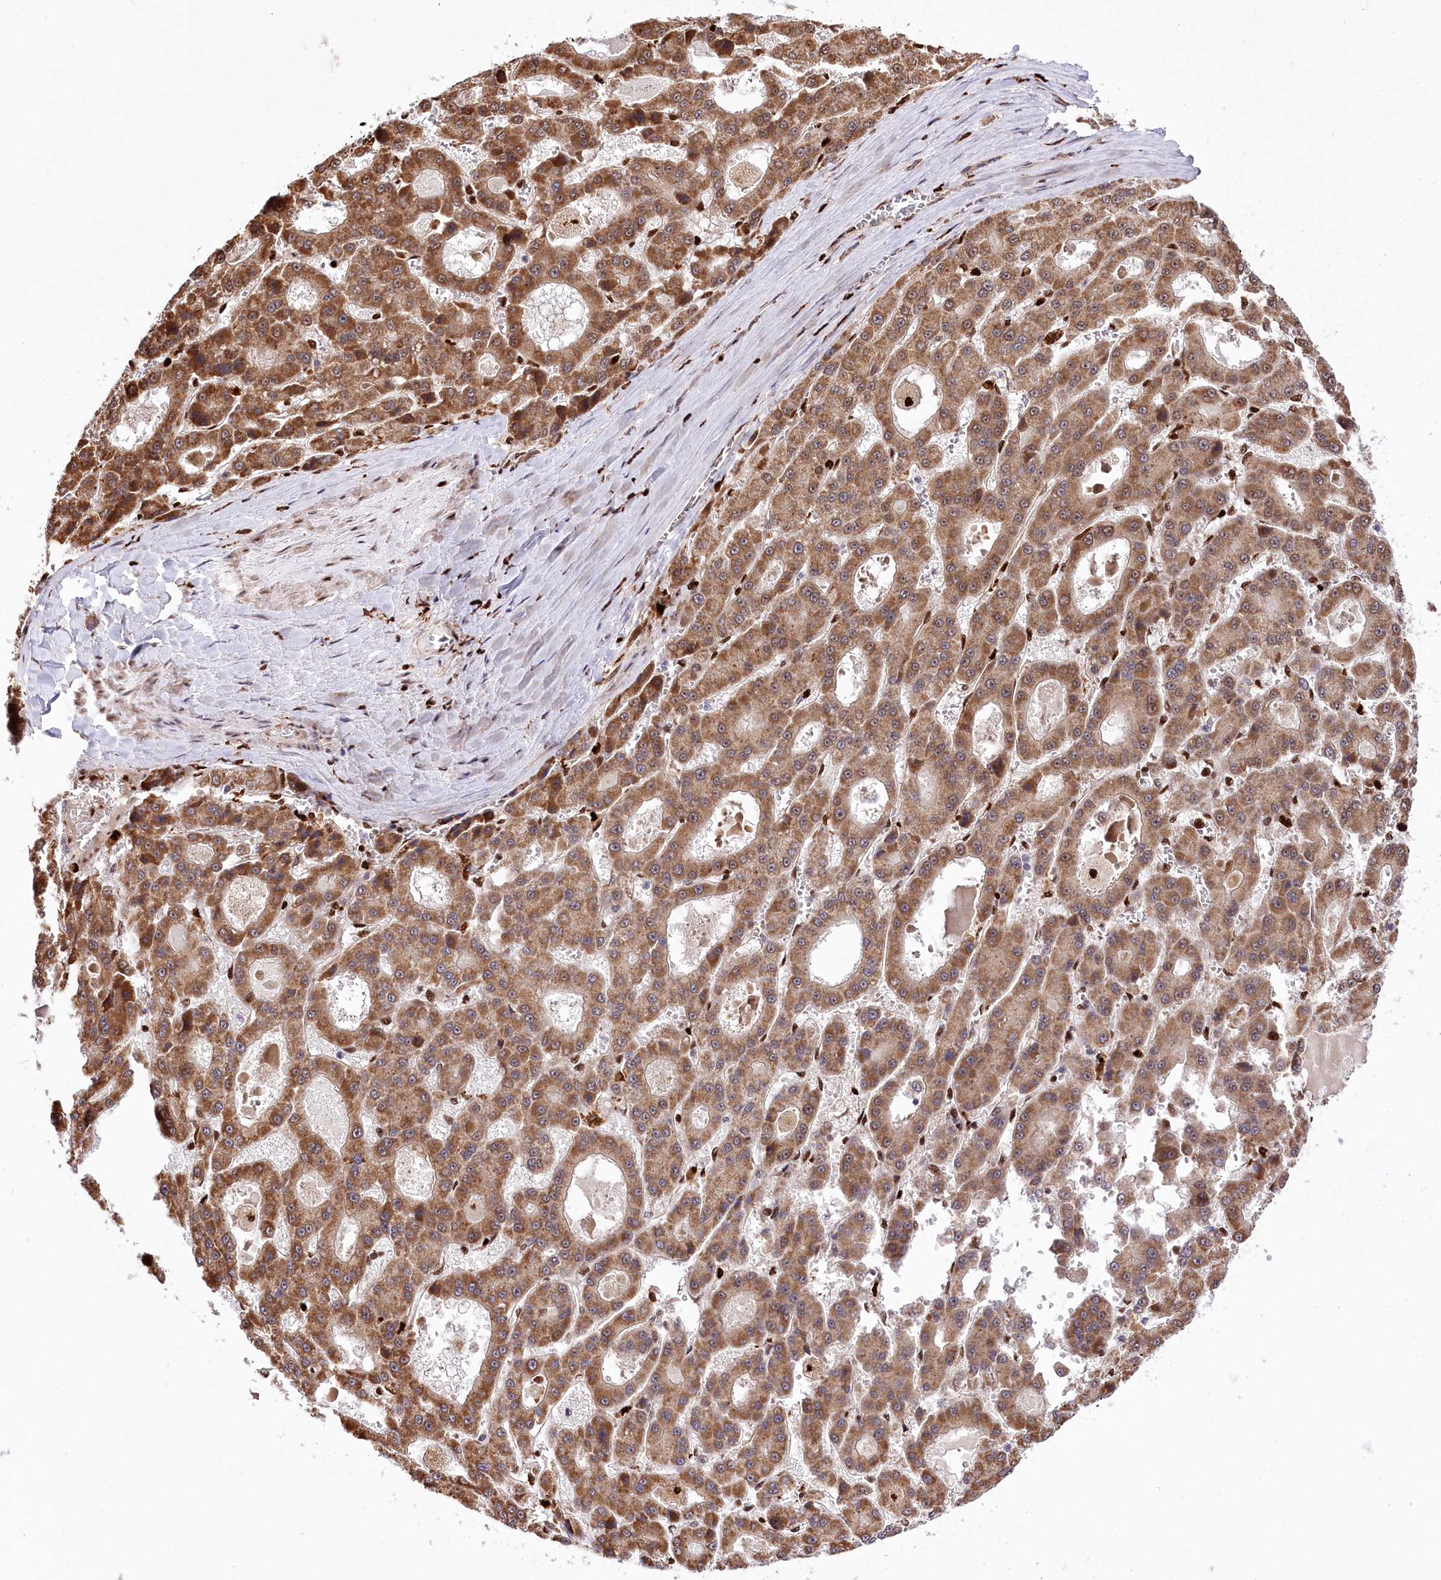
{"staining": {"intensity": "moderate", "quantity": ">75%", "location": "cytoplasmic/membranous"}, "tissue": "liver cancer", "cell_type": "Tumor cells", "image_type": "cancer", "snomed": [{"axis": "morphology", "description": "Carcinoma, Hepatocellular, NOS"}, {"axis": "topography", "description": "Liver"}], "caption": "Immunohistochemistry (IHC) histopathology image of neoplastic tissue: liver cancer stained using immunohistochemistry (IHC) displays medium levels of moderate protein expression localized specifically in the cytoplasmic/membranous of tumor cells, appearing as a cytoplasmic/membranous brown color.", "gene": "FIGN", "patient": {"sex": "male", "age": 70}}